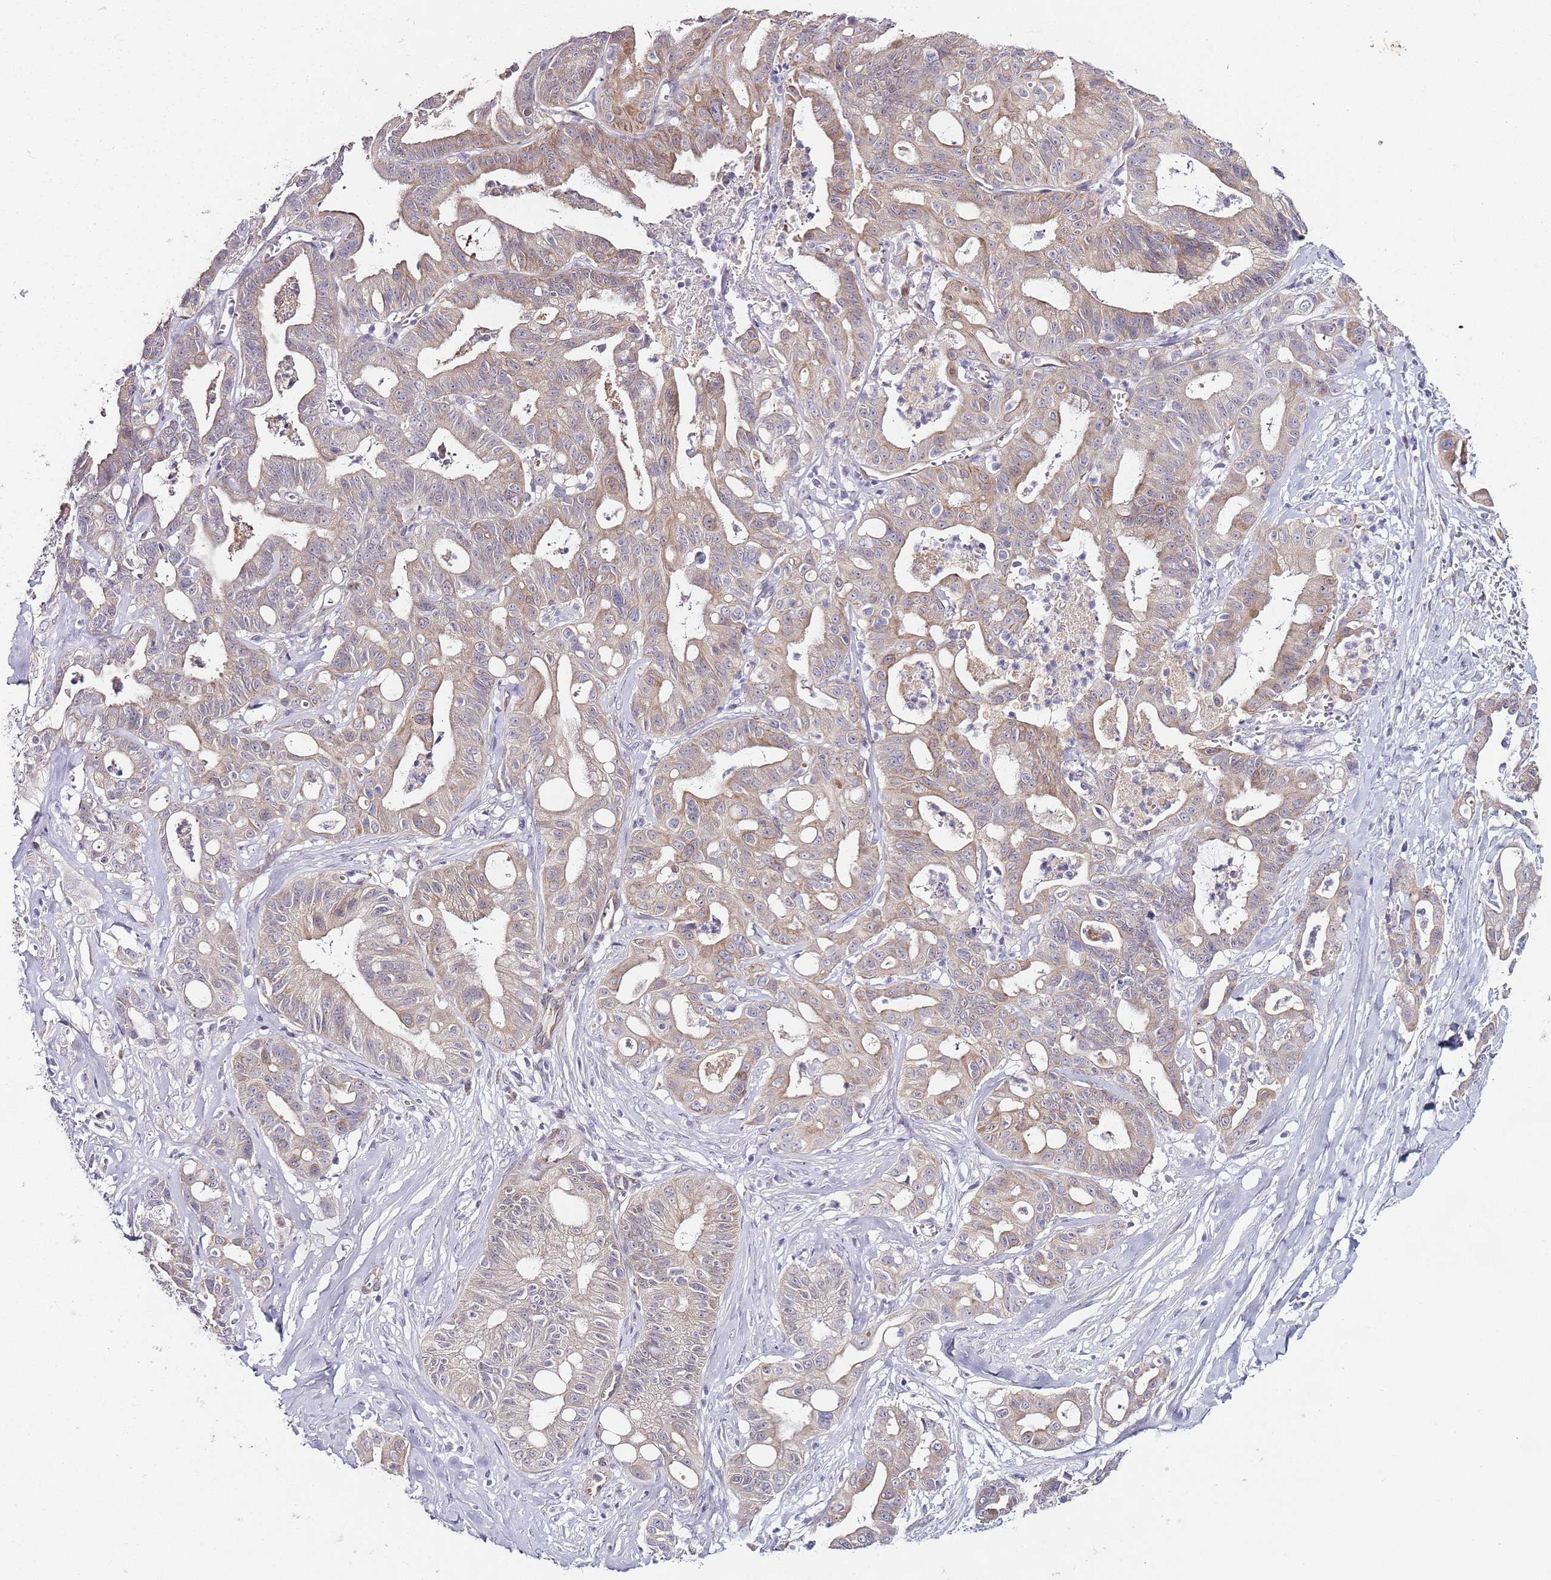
{"staining": {"intensity": "weak", "quantity": "25%-75%", "location": "cytoplasmic/membranous"}, "tissue": "ovarian cancer", "cell_type": "Tumor cells", "image_type": "cancer", "snomed": [{"axis": "morphology", "description": "Cystadenocarcinoma, mucinous, NOS"}, {"axis": "topography", "description": "Ovary"}], "caption": "The photomicrograph reveals a brown stain indicating the presence of a protein in the cytoplasmic/membranous of tumor cells in ovarian mucinous cystadenocarcinoma.", "gene": "TBC1D9", "patient": {"sex": "female", "age": 70}}